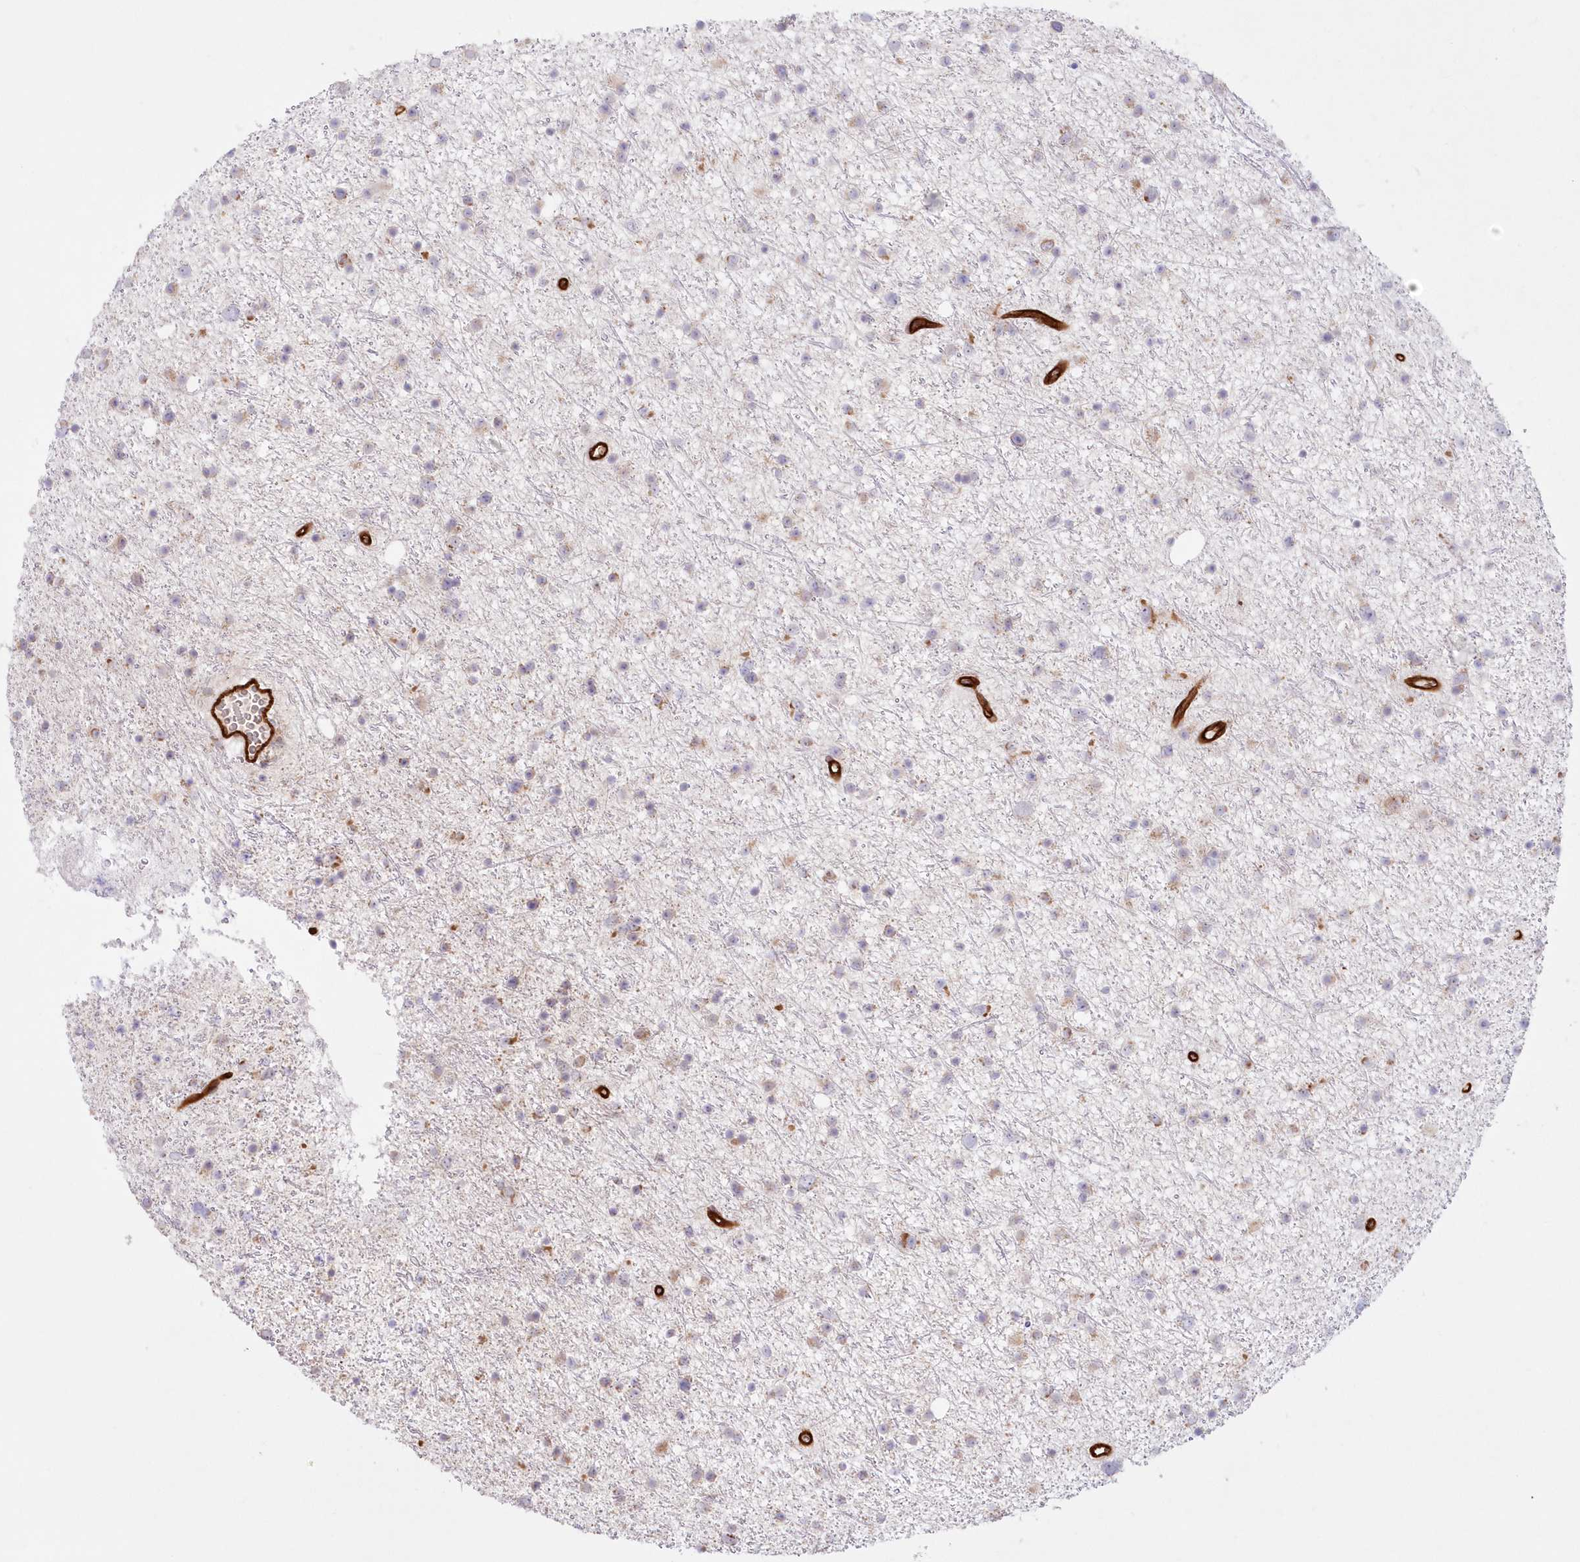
{"staining": {"intensity": "negative", "quantity": "none", "location": "none"}, "tissue": "glioma", "cell_type": "Tumor cells", "image_type": "cancer", "snomed": [{"axis": "morphology", "description": "Glioma, malignant, Low grade"}, {"axis": "topography", "description": "Cerebral cortex"}], "caption": "IHC of glioma exhibits no positivity in tumor cells. (Brightfield microscopy of DAB immunohistochemistry (IHC) at high magnification).", "gene": "AFAP1L2", "patient": {"sex": "female", "age": 39}}